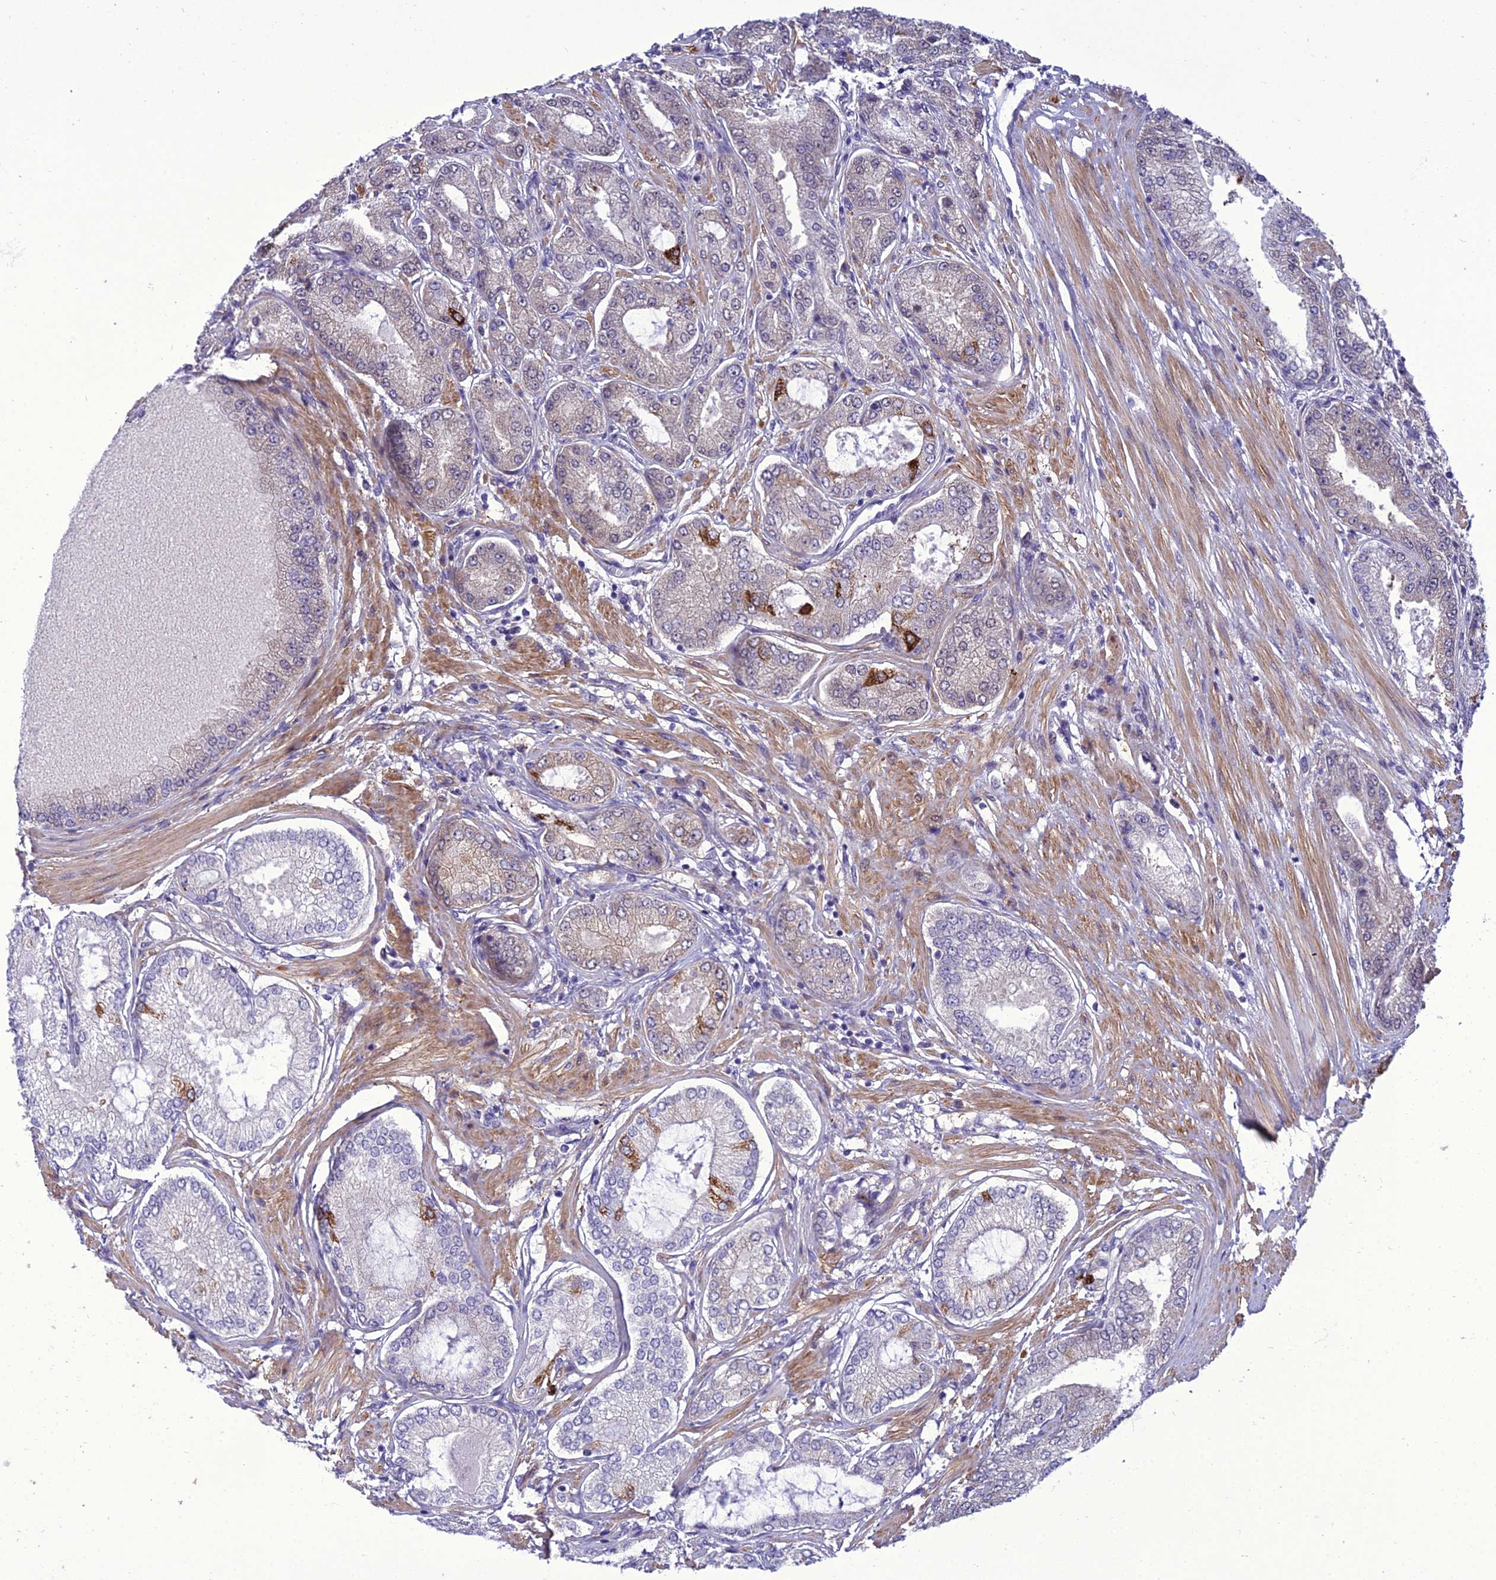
{"staining": {"intensity": "moderate", "quantity": "<25%", "location": "cytoplasmic/membranous"}, "tissue": "prostate cancer", "cell_type": "Tumor cells", "image_type": "cancer", "snomed": [{"axis": "morphology", "description": "Adenocarcinoma, High grade"}, {"axis": "topography", "description": "Prostate"}], "caption": "Prostate cancer (adenocarcinoma (high-grade)) stained with immunohistochemistry displays moderate cytoplasmic/membranous expression in about <25% of tumor cells. (DAB (3,3'-diaminobenzidine) IHC, brown staining for protein, blue staining for nuclei).", "gene": "GAB4", "patient": {"sex": "male", "age": 71}}